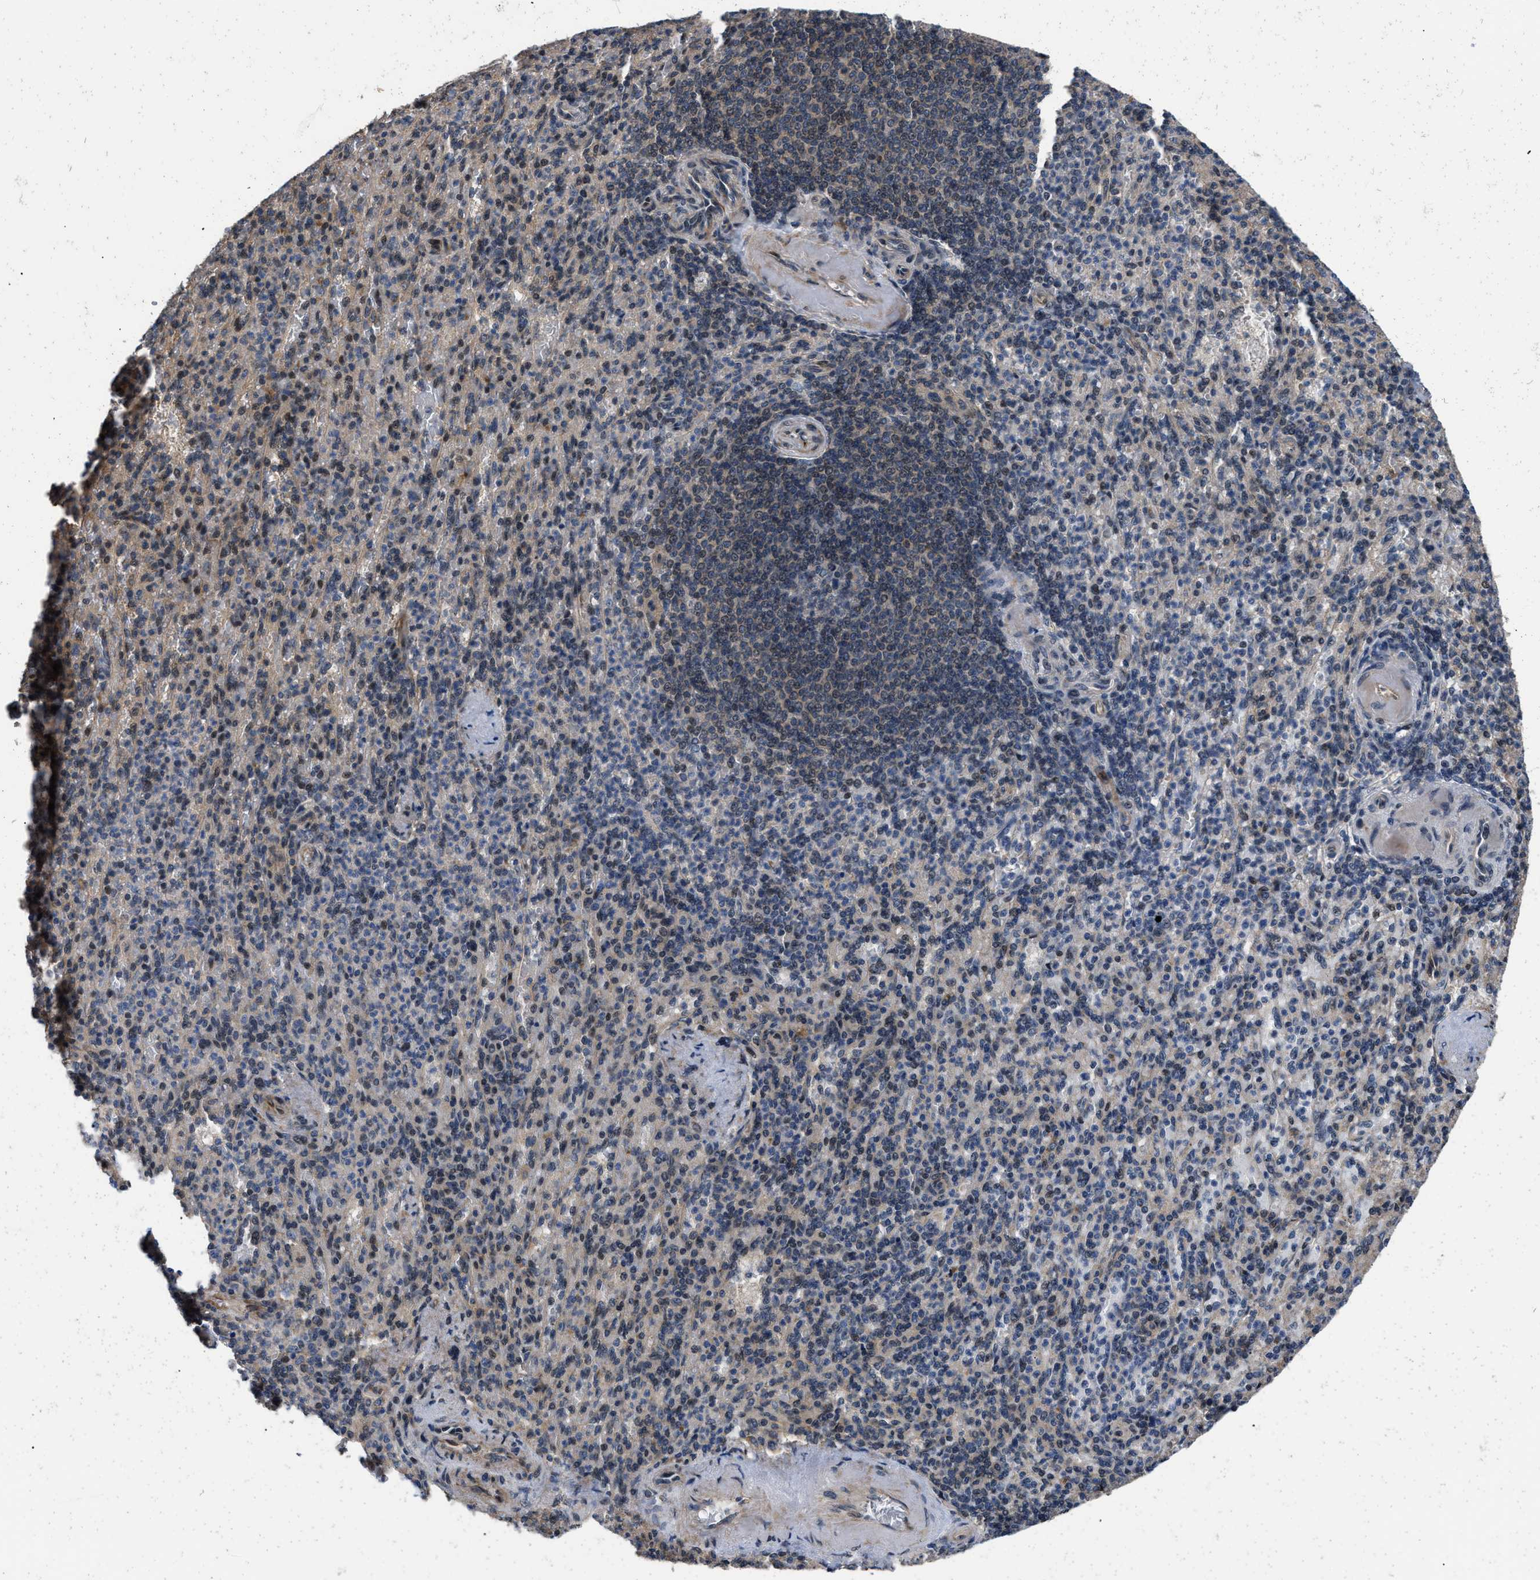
{"staining": {"intensity": "weak", "quantity": ">75%", "location": "cytoplasmic/membranous"}, "tissue": "spleen", "cell_type": "Cells in red pulp", "image_type": "normal", "snomed": [{"axis": "morphology", "description": "Normal tissue, NOS"}, {"axis": "topography", "description": "Spleen"}], "caption": "Immunohistochemical staining of unremarkable spleen shows low levels of weak cytoplasmic/membranous expression in approximately >75% of cells in red pulp. The staining is performed using DAB brown chromogen to label protein expression. The nuclei are counter-stained blue using hematoxylin.", "gene": "PRDM14", "patient": {"sex": "female", "age": 74}}